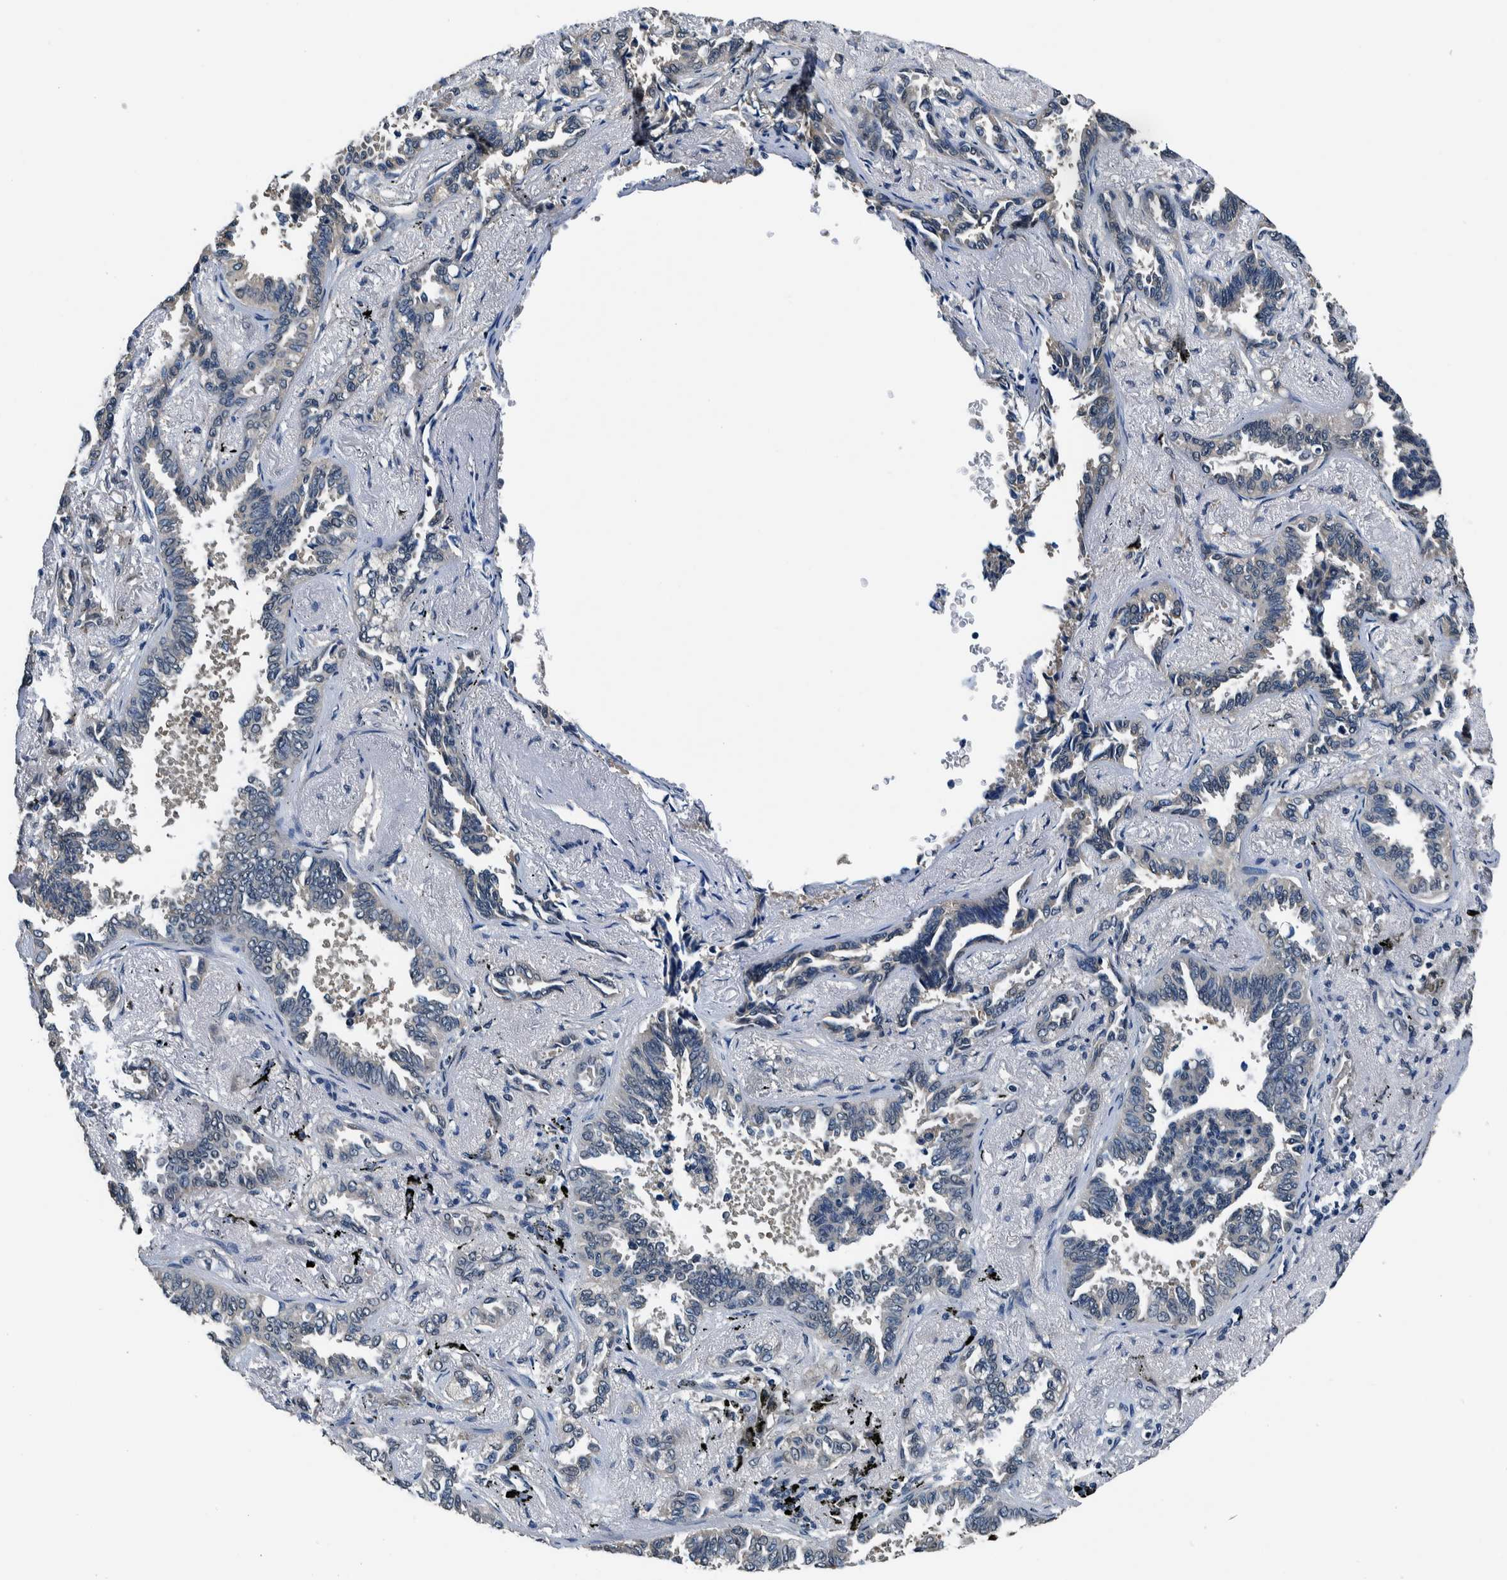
{"staining": {"intensity": "negative", "quantity": "none", "location": "none"}, "tissue": "lung cancer", "cell_type": "Tumor cells", "image_type": "cancer", "snomed": [{"axis": "morphology", "description": "Adenocarcinoma, NOS"}, {"axis": "topography", "description": "Lung"}], "caption": "High power microscopy photomicrograph of an immunohistochemistry micrograph of lung adenocarcinoma, revealing no significant expression in tumor cells.", "gene": "NIBAN2", "patient": {"sex": "male", "age": 59}}